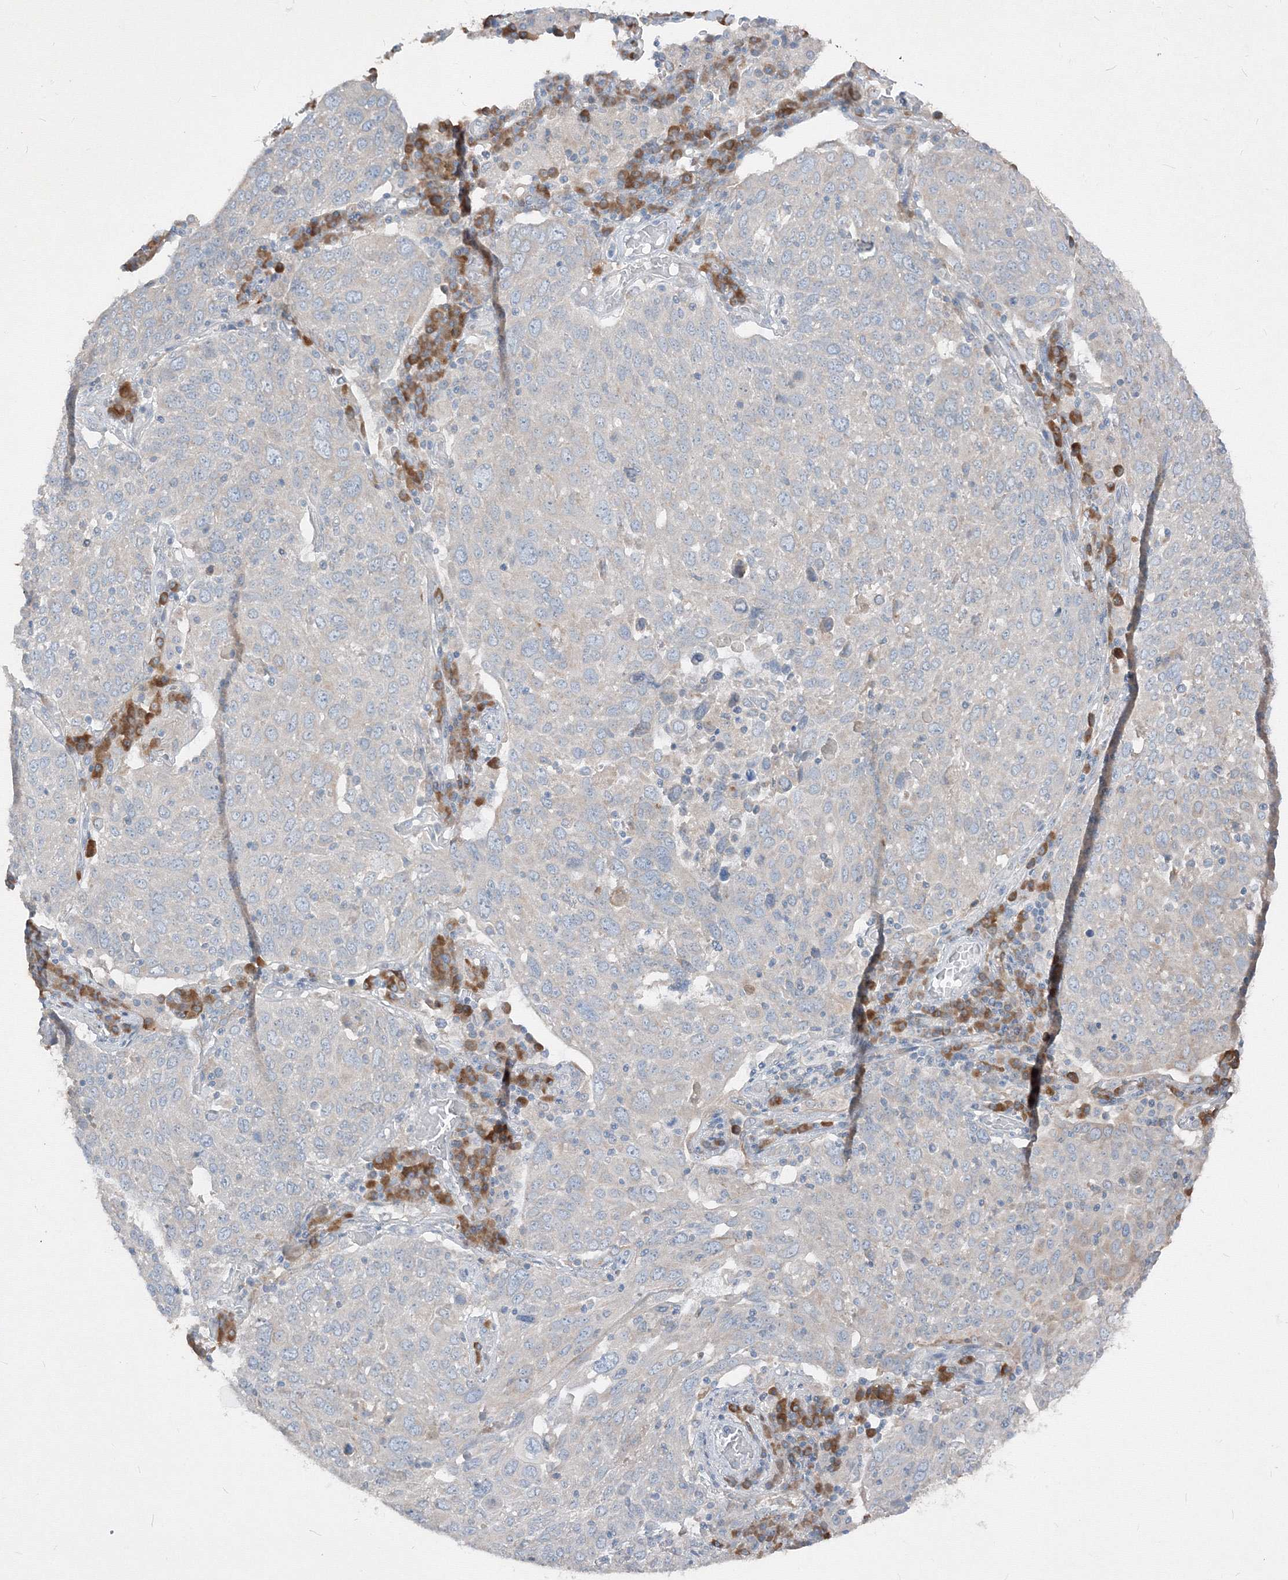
{"staining": {"intensity": "negative", "quantity": "none", "location": "none"}, "tissue": "lung cancer", "cell_type": "Tumor cells", "image_type": "cancer", "snomed": [{"axis": "morphology", "description": "Squamous cell carcinoma, NOS"}, {"axis": "topography", "description": "Lung"}], "caption": "Immunohistochemistry image of lung squamous cell carcinoma stained for a protein (brown), which reveals no expression in tumor cells.", "gene": "IFNAR1", "patient": {"sex": "male", "age": 65}}